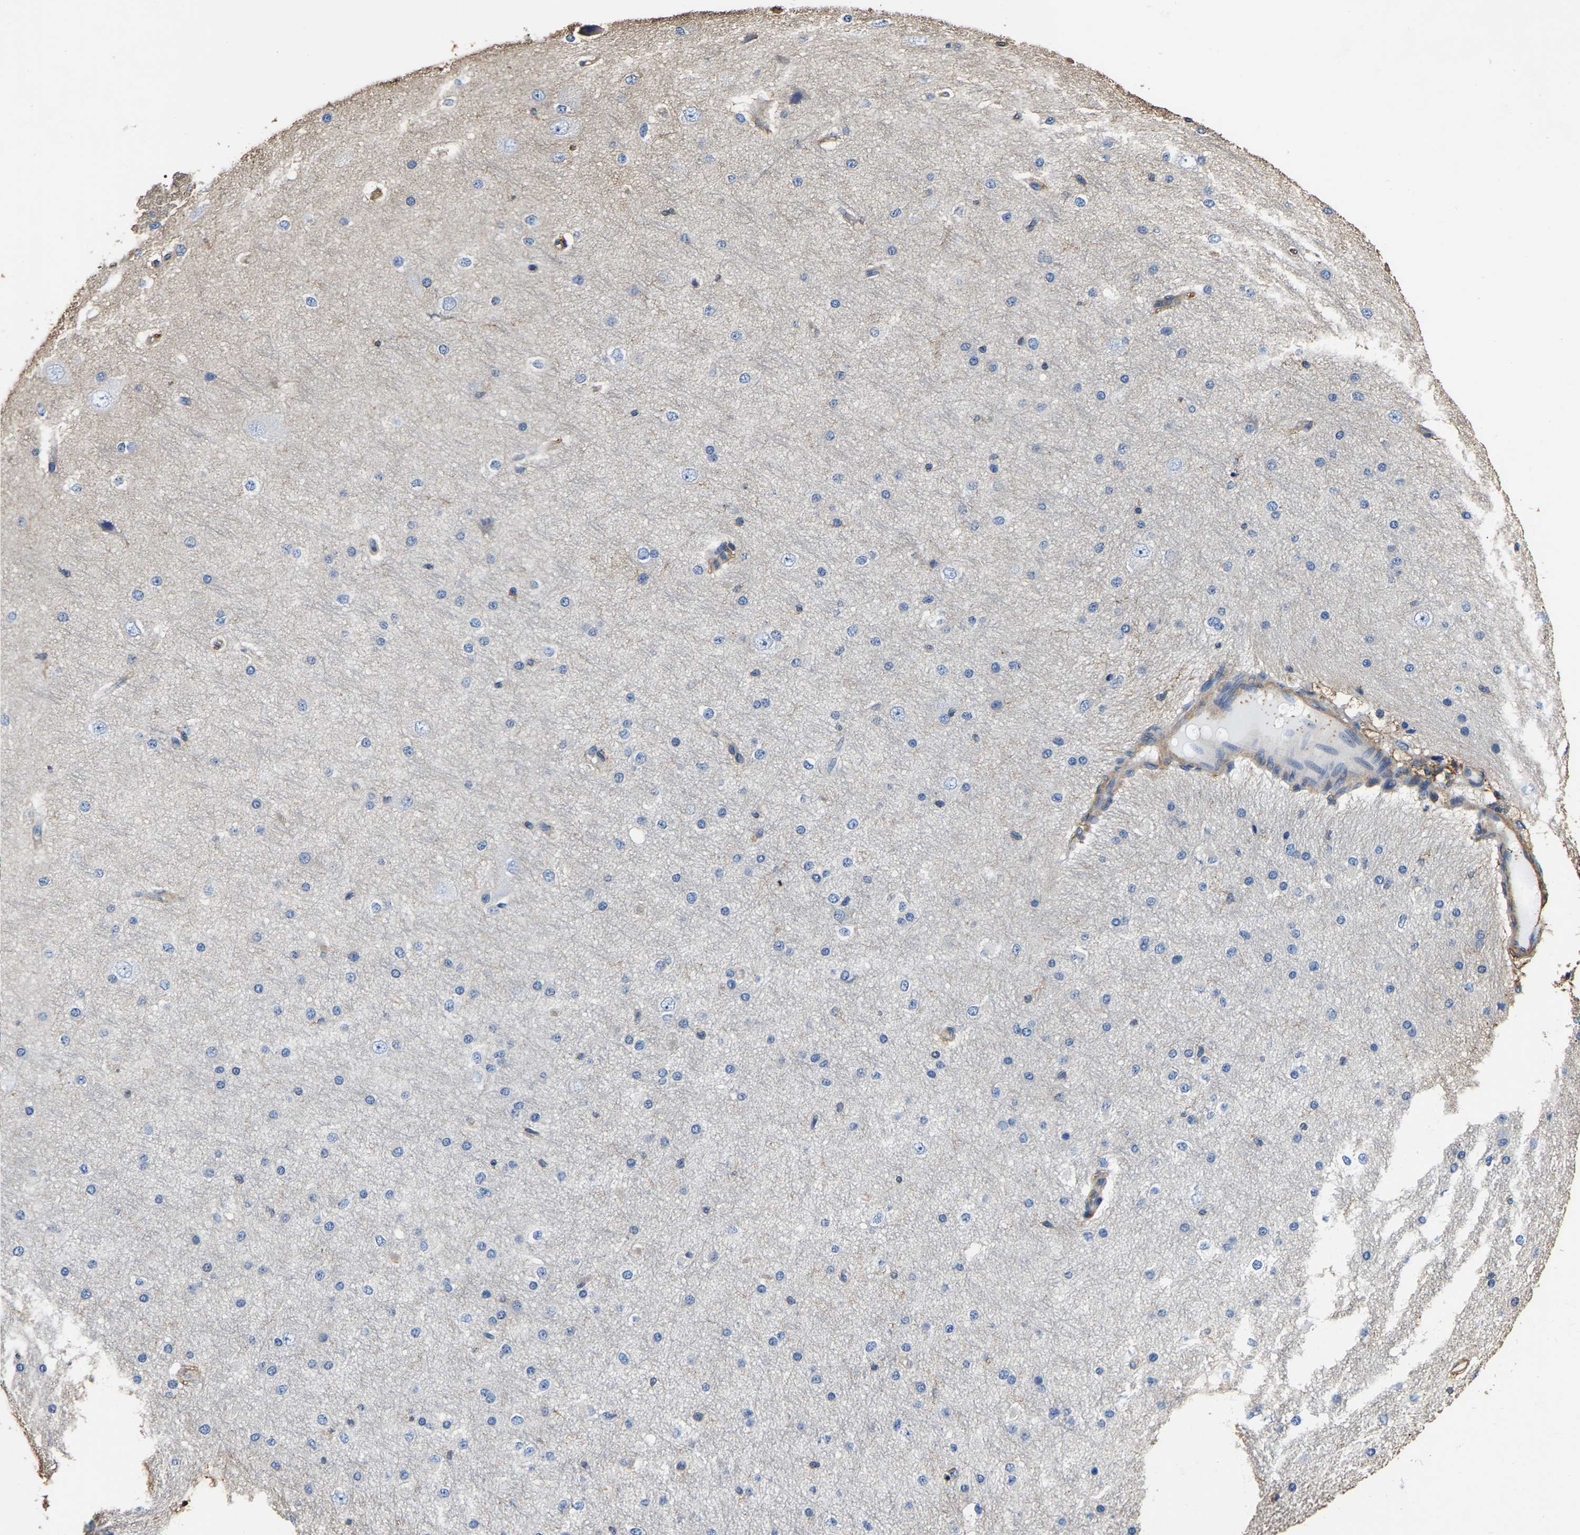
{"staining": {"intensity": "moderate", "quantity": "<25%", "location": "cytoplasmic/membranous"}, "tissue": "cerebral cortex", "cell_type": "Endothelial cells", "image_type": "normal", "snomed": [{"axis": "morphology", "description": "Normal tissue, NOS"}, {"axis": "morphology", "description": "Developmental malformation"}, {"axis": "topography", "description": "Cerebral cortex"}], "caption": "There is low levels of moderate cytoplasmic/membranous expression in endothelial cells of benign cerebral cortex, as demonstrated by immunohistochemical staining (brown color).", "gene": "ARMT1", "patient": {"sex": "female", "age": 30}}